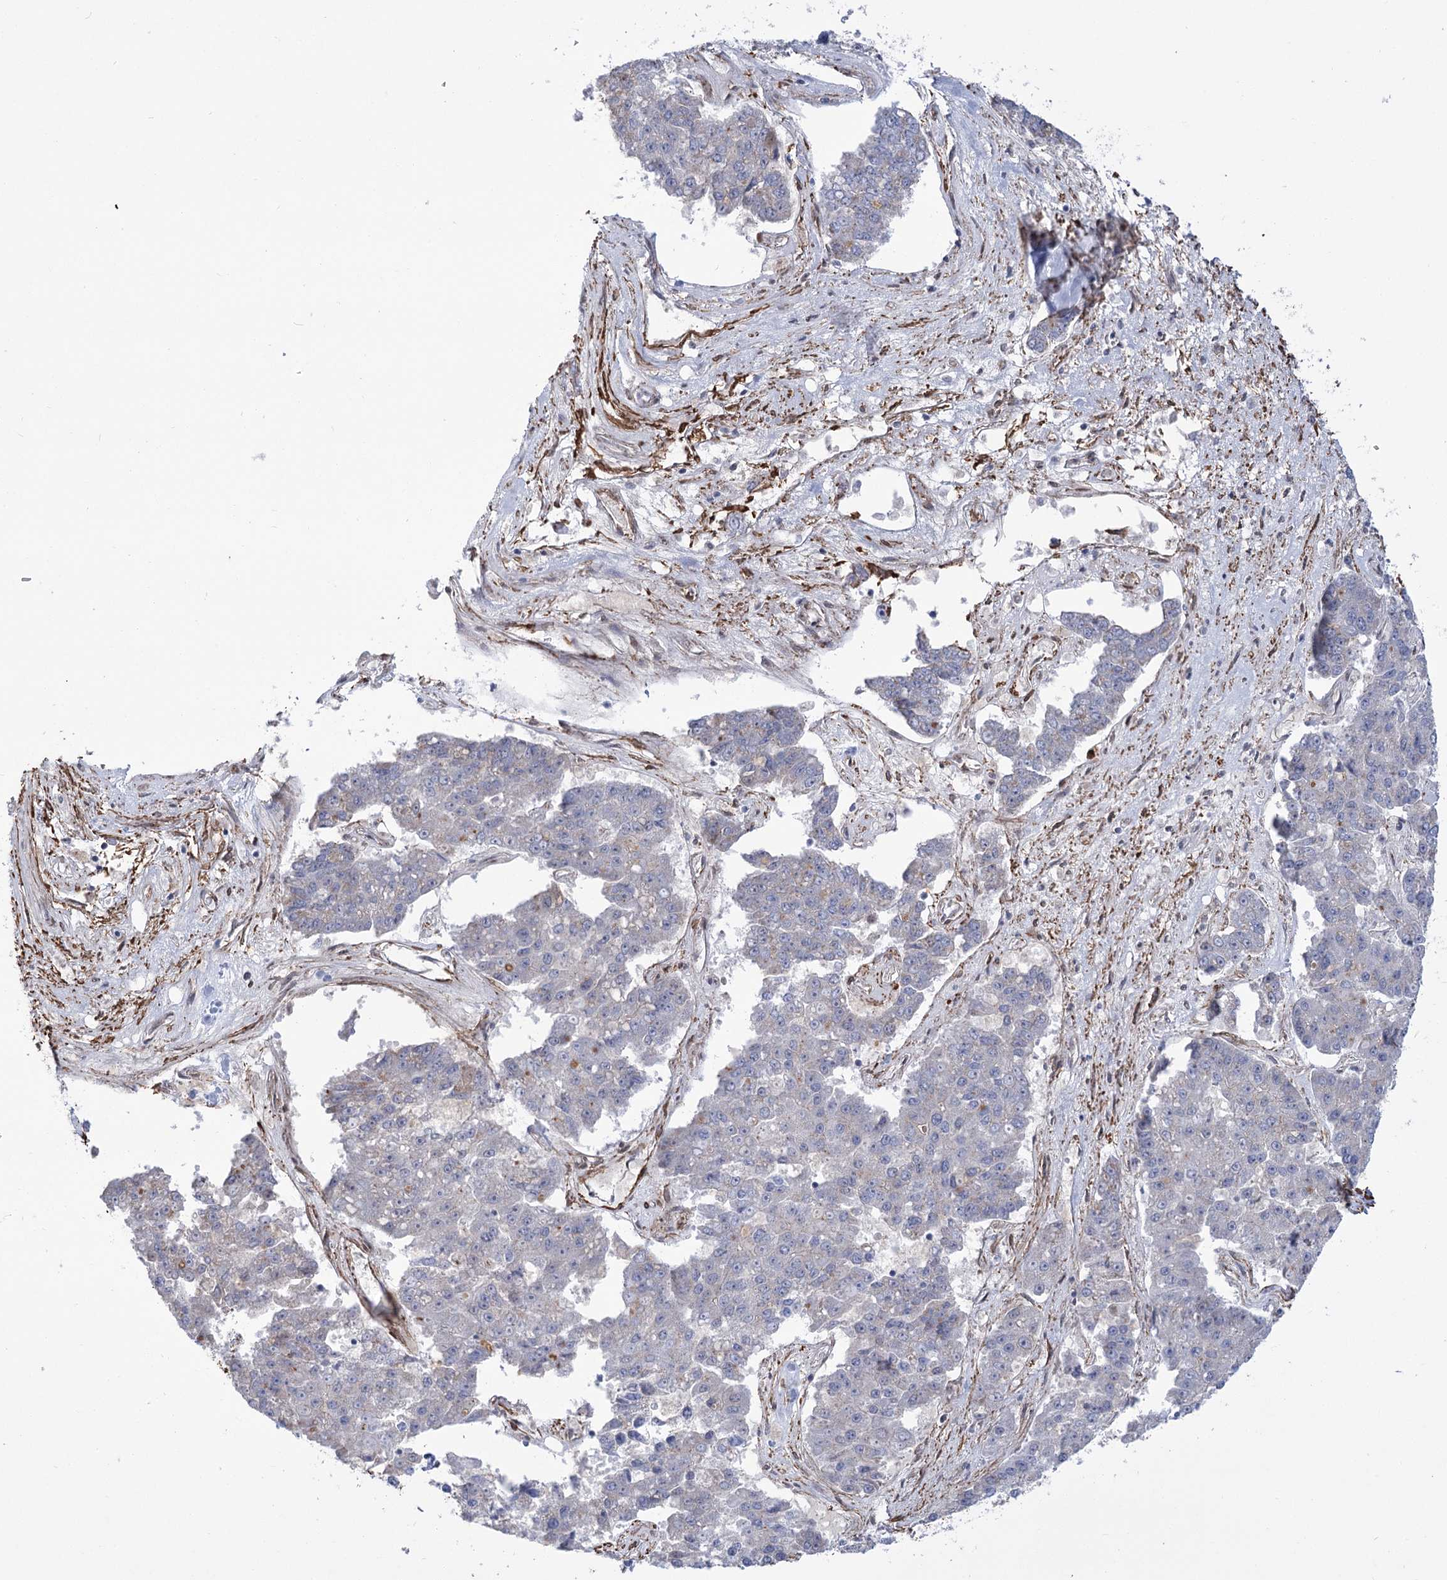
{"staining": {"intensity": "negative", "quantity": "none", "location": "none"}, "tissue": "pancreatic cancer", "cell_type": "Tumor cells", "image_type": "cancer", "snomed": [{"axis": "morphology", "description": "Adenocarcinoma, NOS"}, {"axis": "topography", "description": "Pancreas"}], "caption": "Tumor cells are negative for protein expression in human pancreatic cancer (adenocarcinoma). (DAB (3,3'-diaminobenzidine) immunohistochemistry, high magnification).", "gene": "WASHC3", "patient": {"sex": "male", "age": 50}}